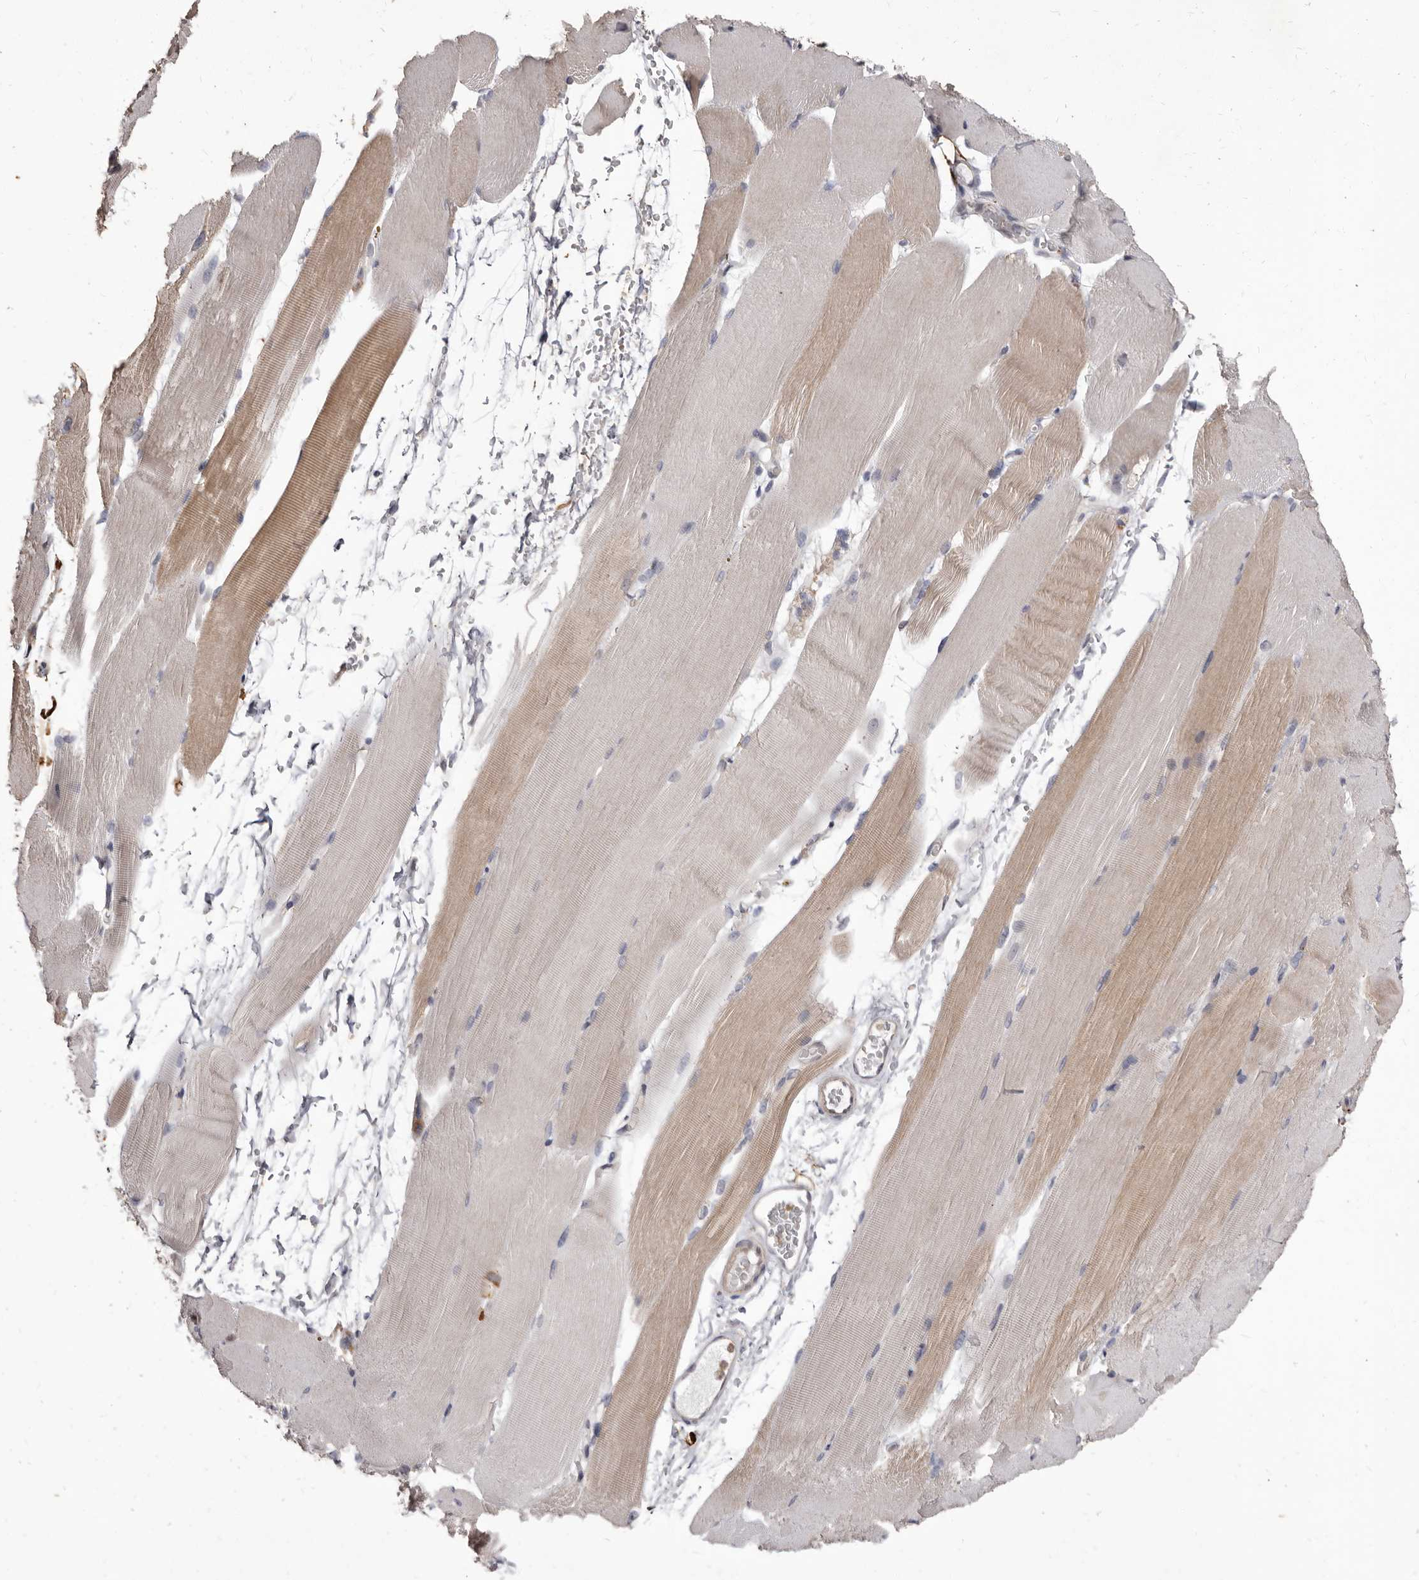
{"staining": {"intensity": "moderate", "quantity": "<25%", "location": "cytoplasmic/membranous"}, "tissue": "skeletal muscle", "cell_type": "Myocytes", "image_type": "normal", "snomed": [{"axis": "morphology", "description": "Normal tissue, NOS"}, {"axis": "topography", "description": "Skeletal muscle"}, {"axis": "topography", "description": "Parathyroid gland"}], "caption": "Skeletal muscle stained with IHC displays moderate cytoplasmic/membranous positivity in approximately <25% of myocytes.", "gene": "ACLY", "patient": {"sex": "female", "age": 37}}